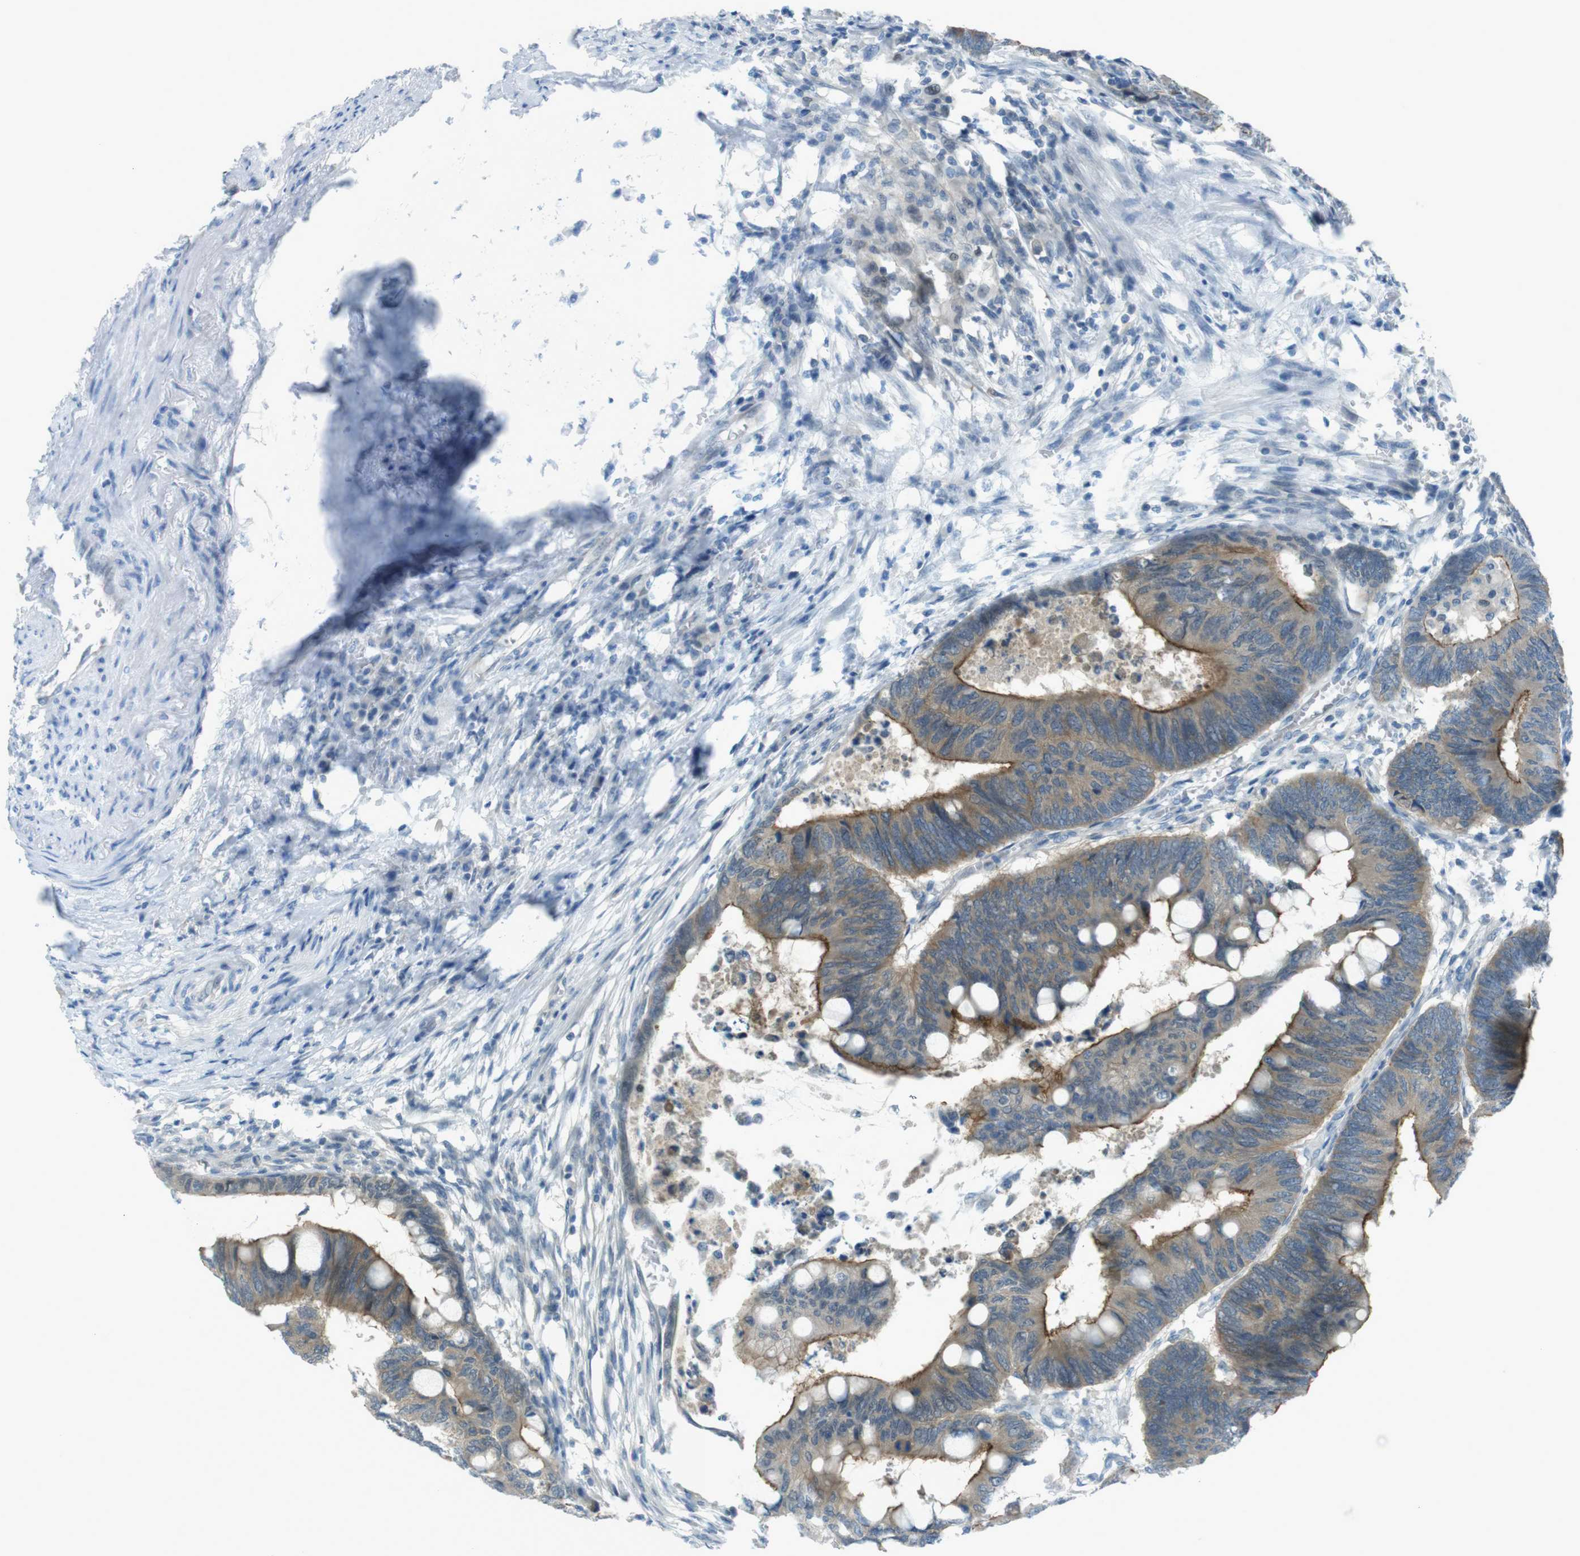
{"staining": {"intensity": "moderate", "quantity": "25%-75%", "location": "cytoplasmic/membranous"}, "tissue": "colorectal cancer", "cell_type": "Tumor cells", "image_type": "cancer", "snomed": [{"axis": "morphology", "description": "Normal tissue, NOS"}, {"axis": "morphology", "description": "Adenocarcinoma, NOS"}, {"axis": "topography", "description": "Rectum"}, {"axis": "topography", "description": "Peripheral nerve tissue"}], "caption": "Human colorectal cancer stained with a brown dye displays moderate cytoplasmic/membranous positive expression in about 25%-75% of tumor cells.", "gene": "ZDHHC20", "patient": {"sex": "male", "age": 92}}